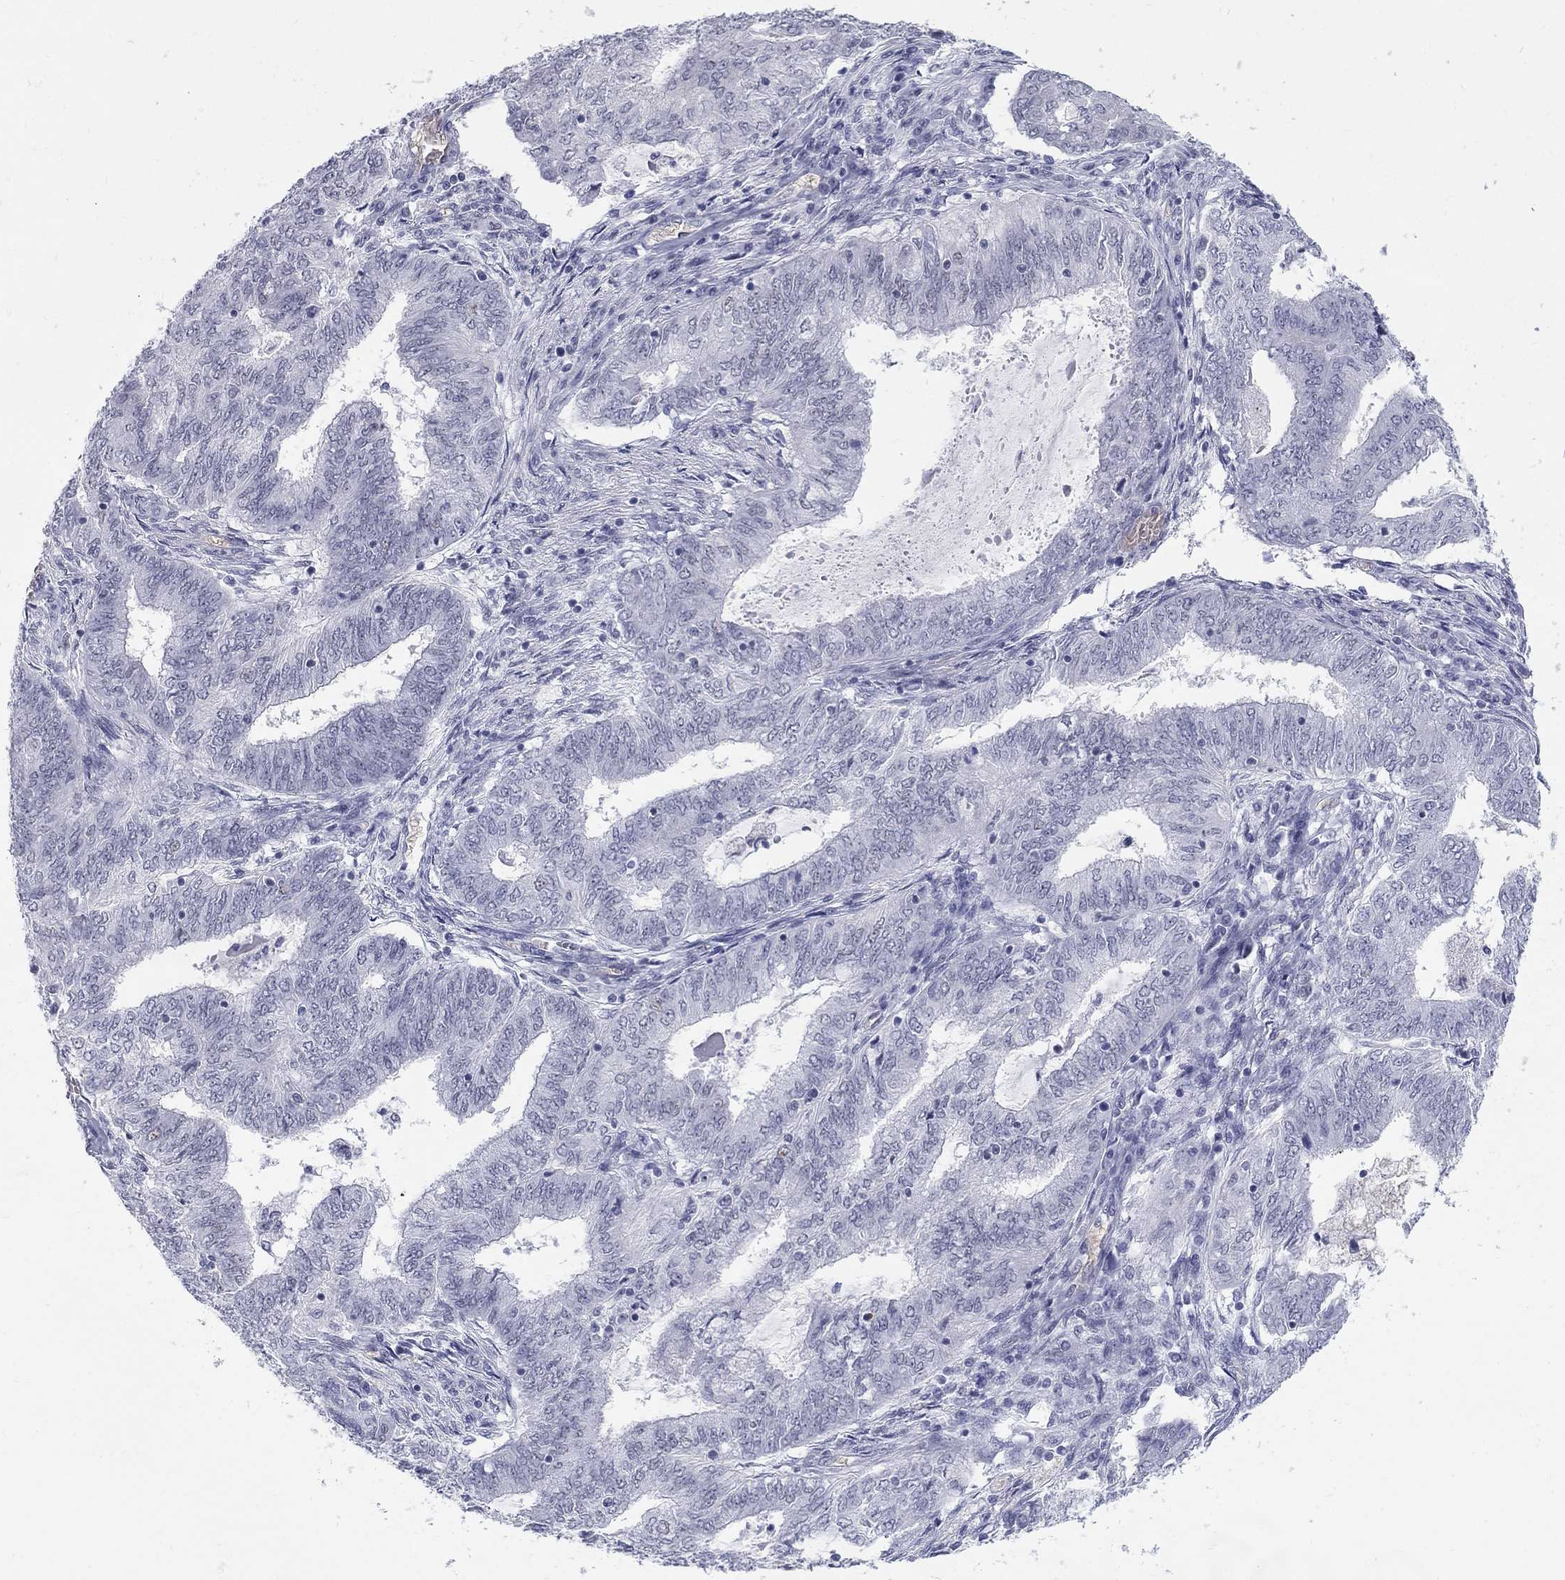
{"staining": {"intensity": "negative", "quantity": "none", "location": "none"}, "tissue": "endometrial cancer", "cell_type": "Tumor cells", "image_type": "cancer", "snomed": [{"axis": "morphology", "description": "Adenocarcinoma, NOS"}, {"axis": "topography", "description": "Endometrium"}], "caption": "IHC photomicrograph of neoplastic tissue: human adenocarcinoma (endometrial) stained with DAB (3,3'-diaminobenzidine) shows no significant protein expression in tumor cells. (IHC, brightfield microscopy, high magnification).", "gene": "DMTN", "patient": {"sex": "female", "age": 62}}